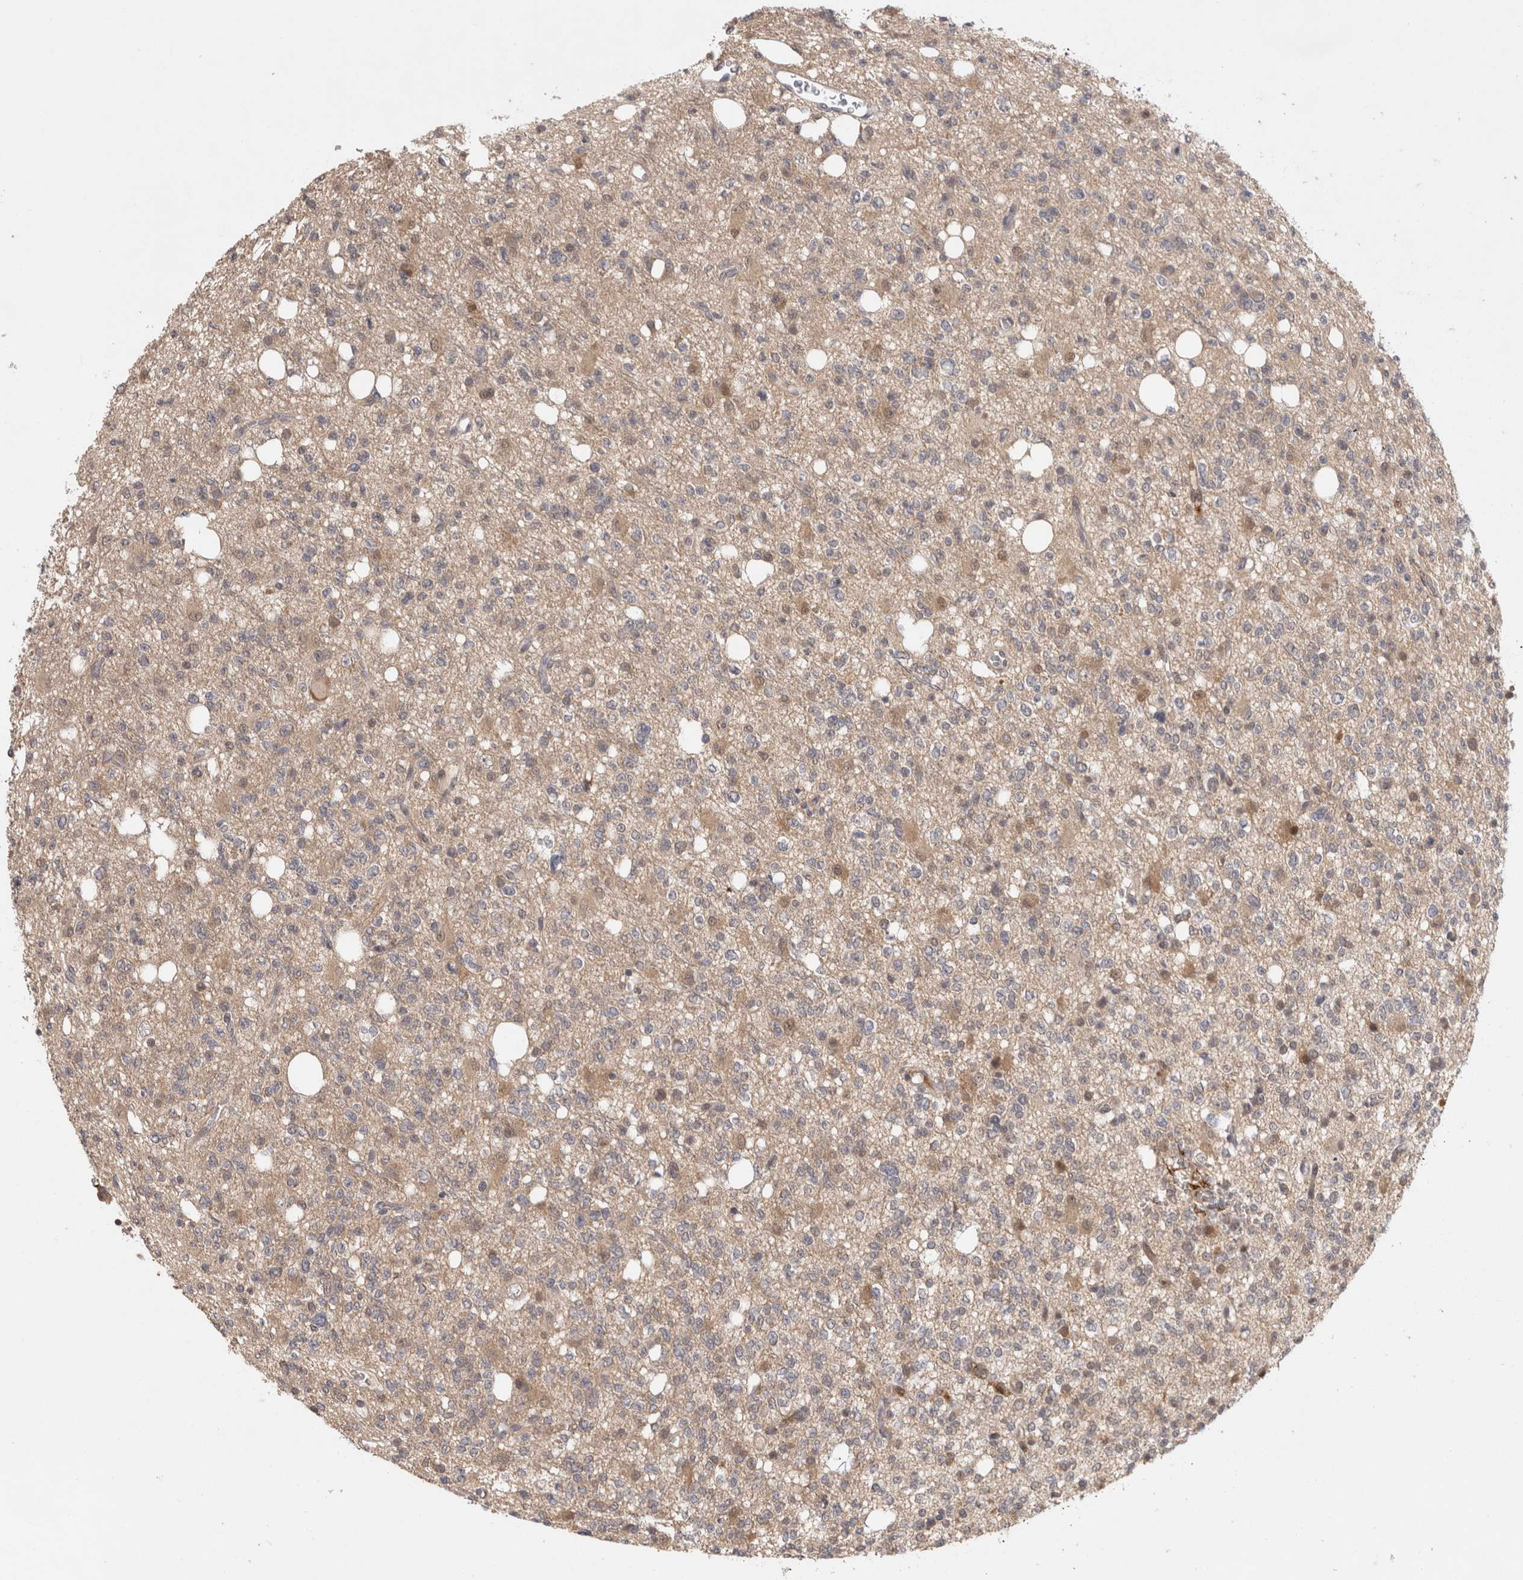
{"staining": {"intensity": "weak", "quantity": "25%-75%", "location": "cytoplasmic/membranous,nuclear"}, "tissue": "glioma", "cell_type": "Tumor cells", "image_type": "cancer", "snomed": [{"axis": "morphology", "description": "Glioma, malignant, High grade"}, {"axis": "topography", "description": "Brain"}], "caption": "Immunohistochemistry (IHC) of human glioma reveals low levels of weak cytoplasmic/membranous and nuclear positivity in approximately 25%-75% of tumor cells.", "gene": "ZNF318", "patient": {"sex": "female", "age": 62}}